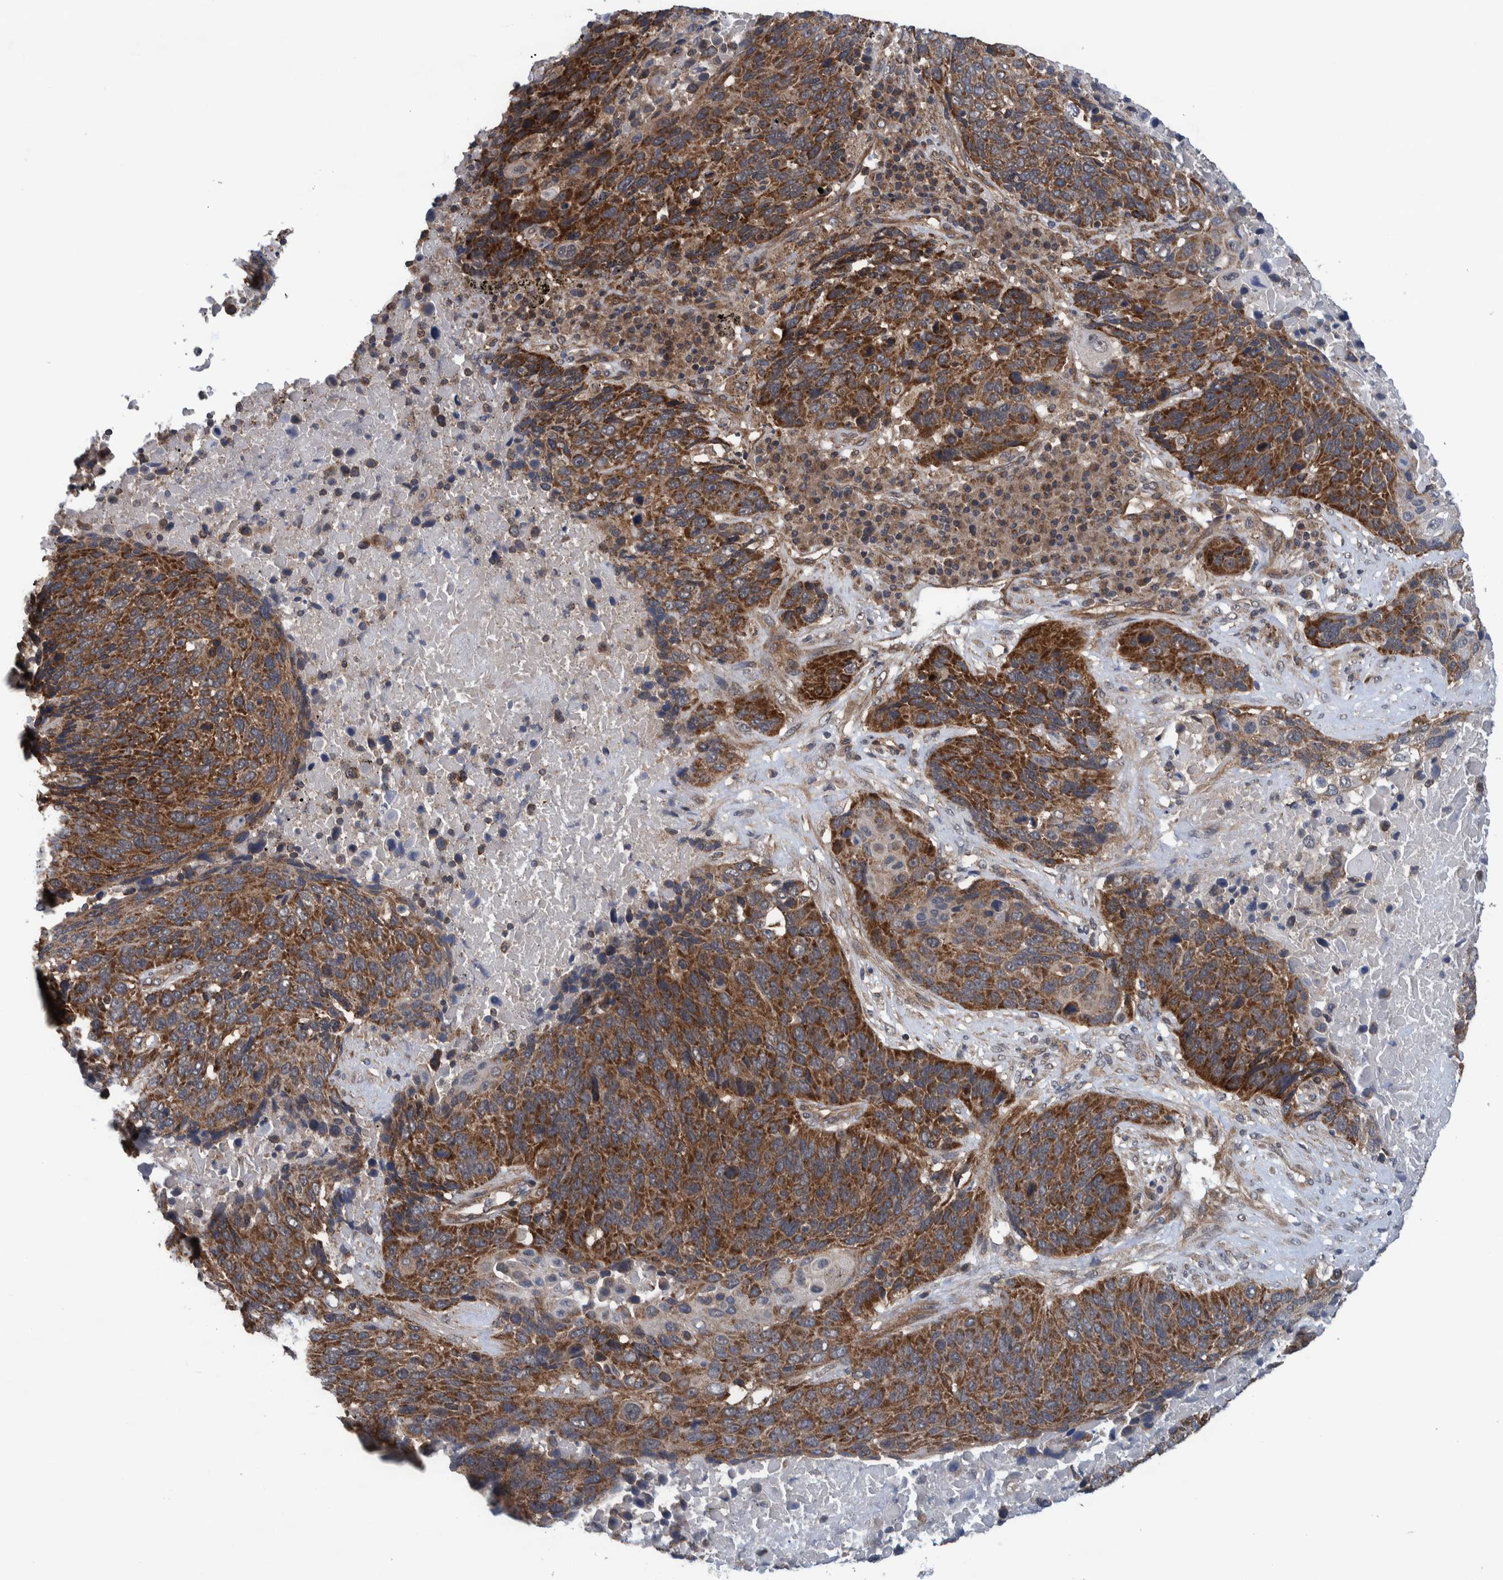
{"staining": {"intensity": "strong", "quantity": ">75%", "location": "cytoplasmic/membranous"}, "tissue": "lung cancer", "cell_type": "Tumor cells", "image_type": "cancer", "snomed": [{"axis": "morphology", "description": "Squamous cell carcinoma, NOS"}, {"axis": "topography", "description": "Lung"}], "caption": "Protein expression analysis of human lung cancer (squamous cell carcinoma) reveals strong cytoplasmic/membranous expression in approximately >75% of tumor cells.", "gene": "MRPS7", "patient": {"sex": "male", "age": 66}}